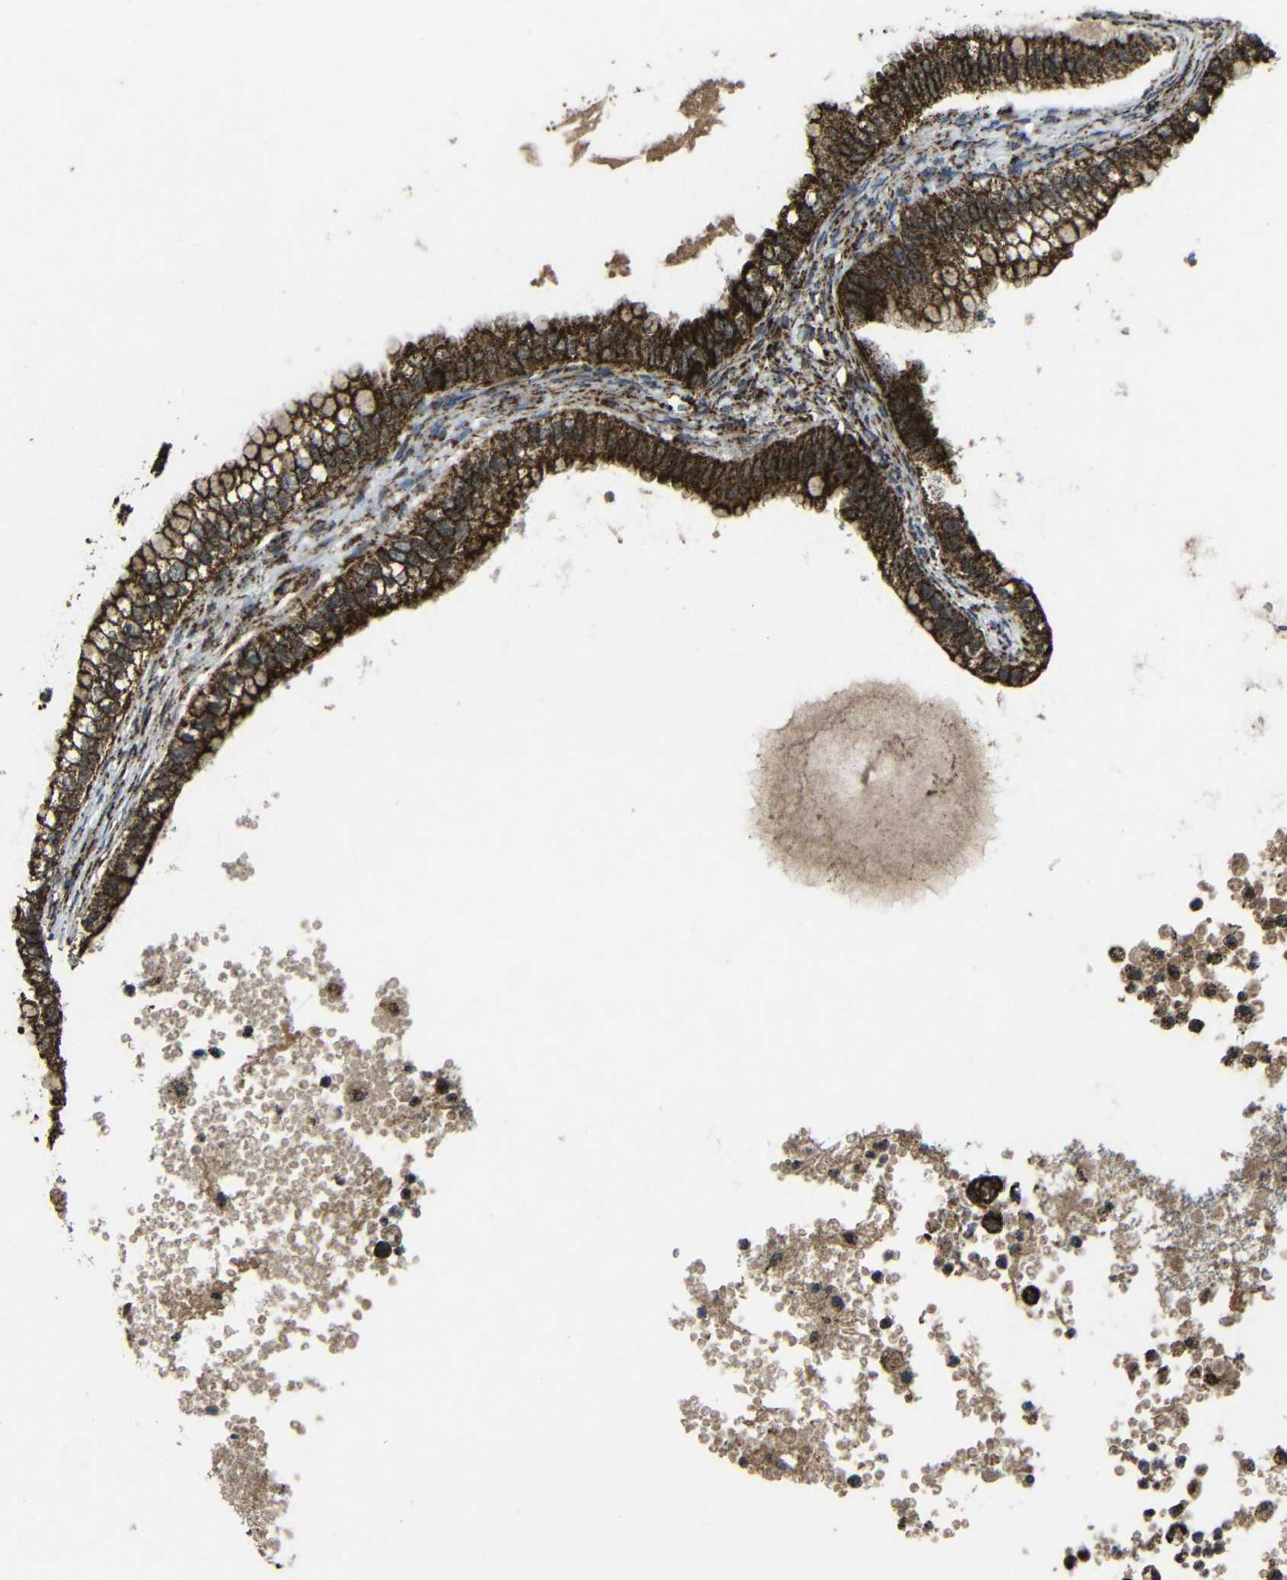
{"staining": {"intensity": "strong", "quantity": ">75%", "location": "cytoplasmic/membranous"}, "tissue": "ovarian cancer", "cell_type": "Tumor cells", "image_type": "cancer", "snomed": [{"axis": "morphology", "description": "Cystadenocarcinoma, mucinous, NOS"}, {"axis": "topography", "description": "Ovary"}], "caption": "Human mucinous cystadenocarcinoma (ovarian) stained with a brown dye displays strong cytoplasmic/membranous positive positivity in about >75% of tumor cells.", "gene": "ATP5F1A", "patient": {"sex": "female", "age": 80}}